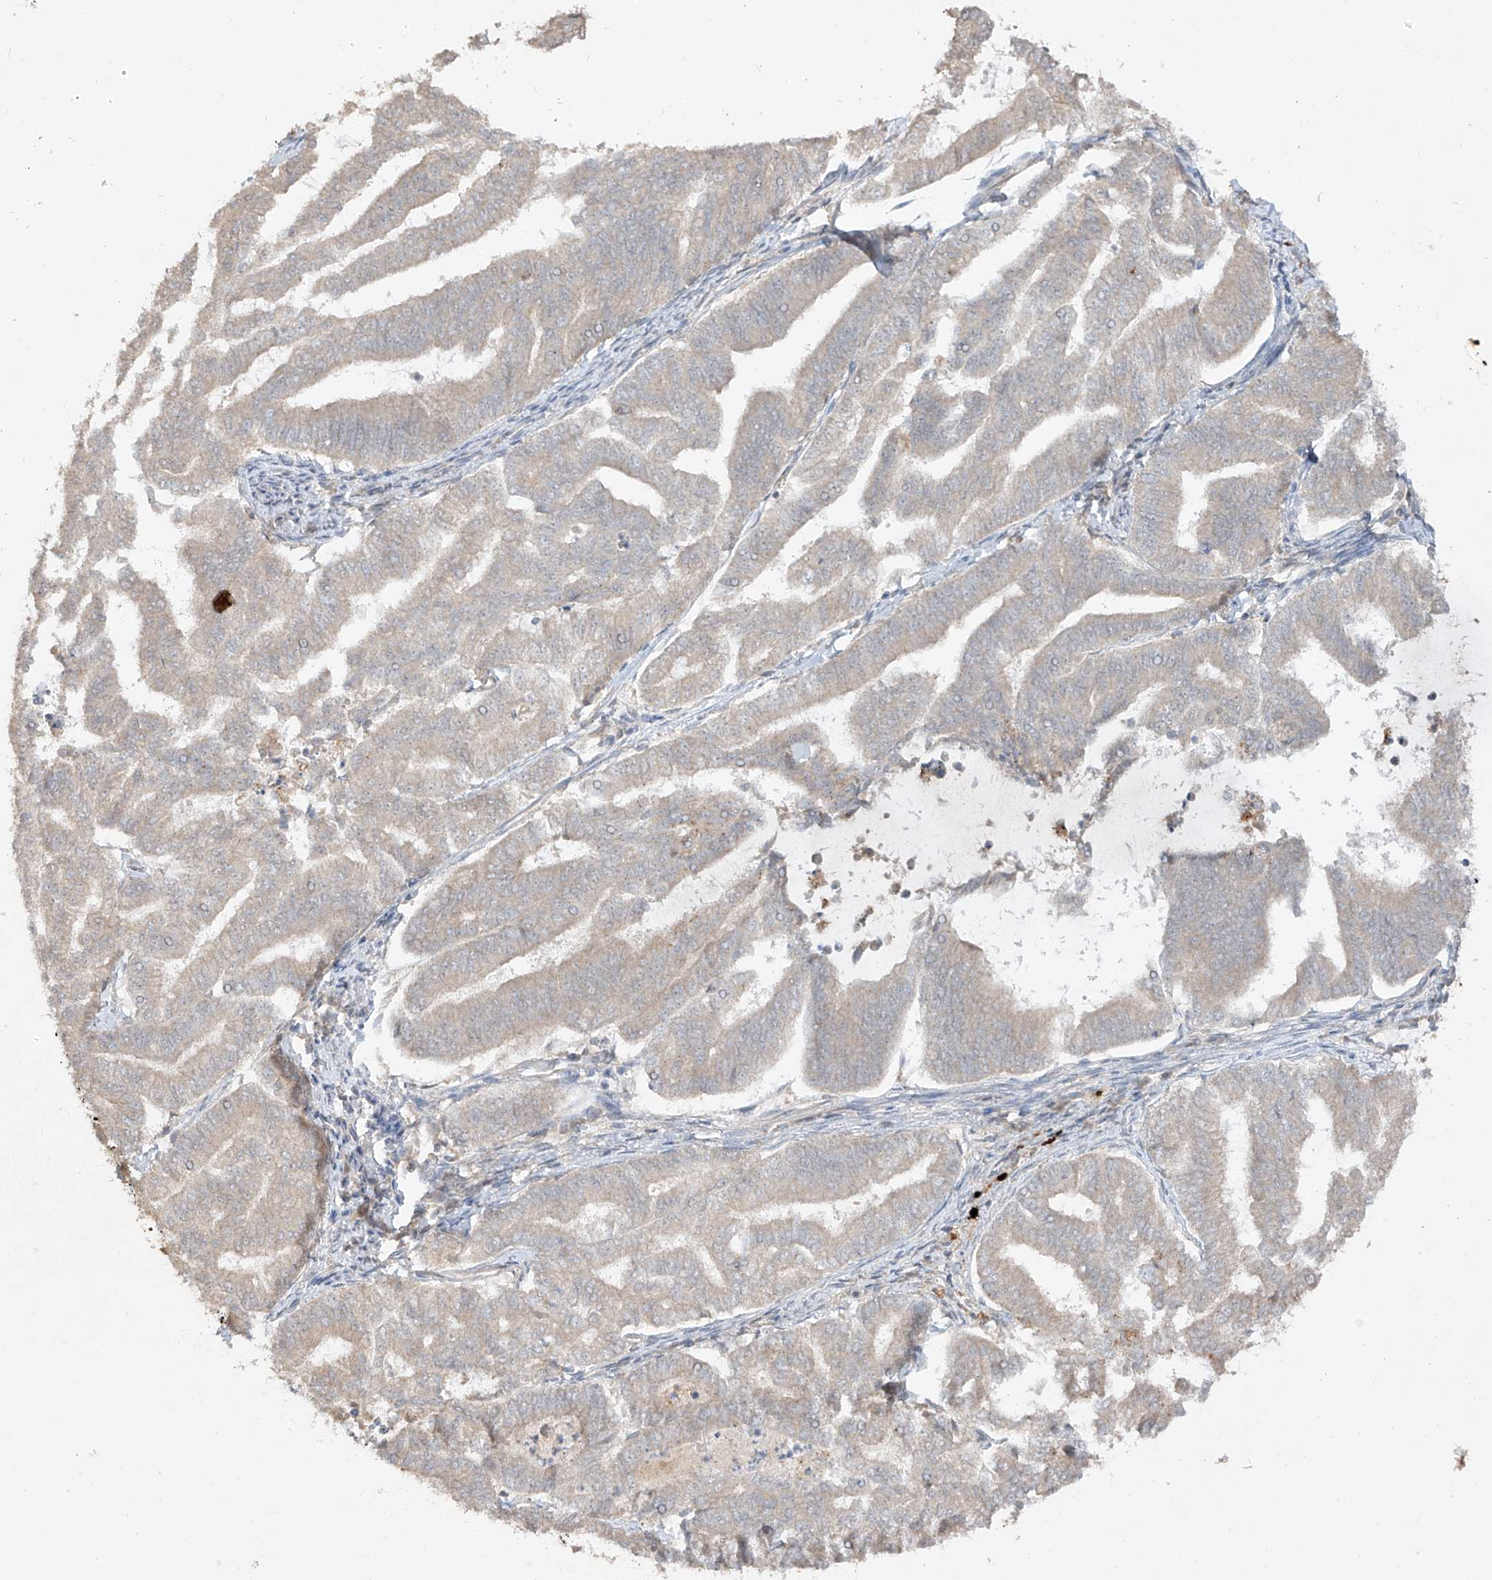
{"staining": {"intensity": "negative", "quantity": "none", "location": "none"}, "tissue": "endometrial cancer", "cell_type": "Tumor cells", "image_type": "cancer", "snomed": [{"axis": "morphology", "description": "Adenocarcinoma, NOS"}, {"axis": "topography", "description": "Endometrium"}], "caption": "Immunohistochemical staining of endometrial cancer exhibits no significant positivity in tumor cells.", "gene": "LDAH", "patient": {"sex": "female", "age": 79}}